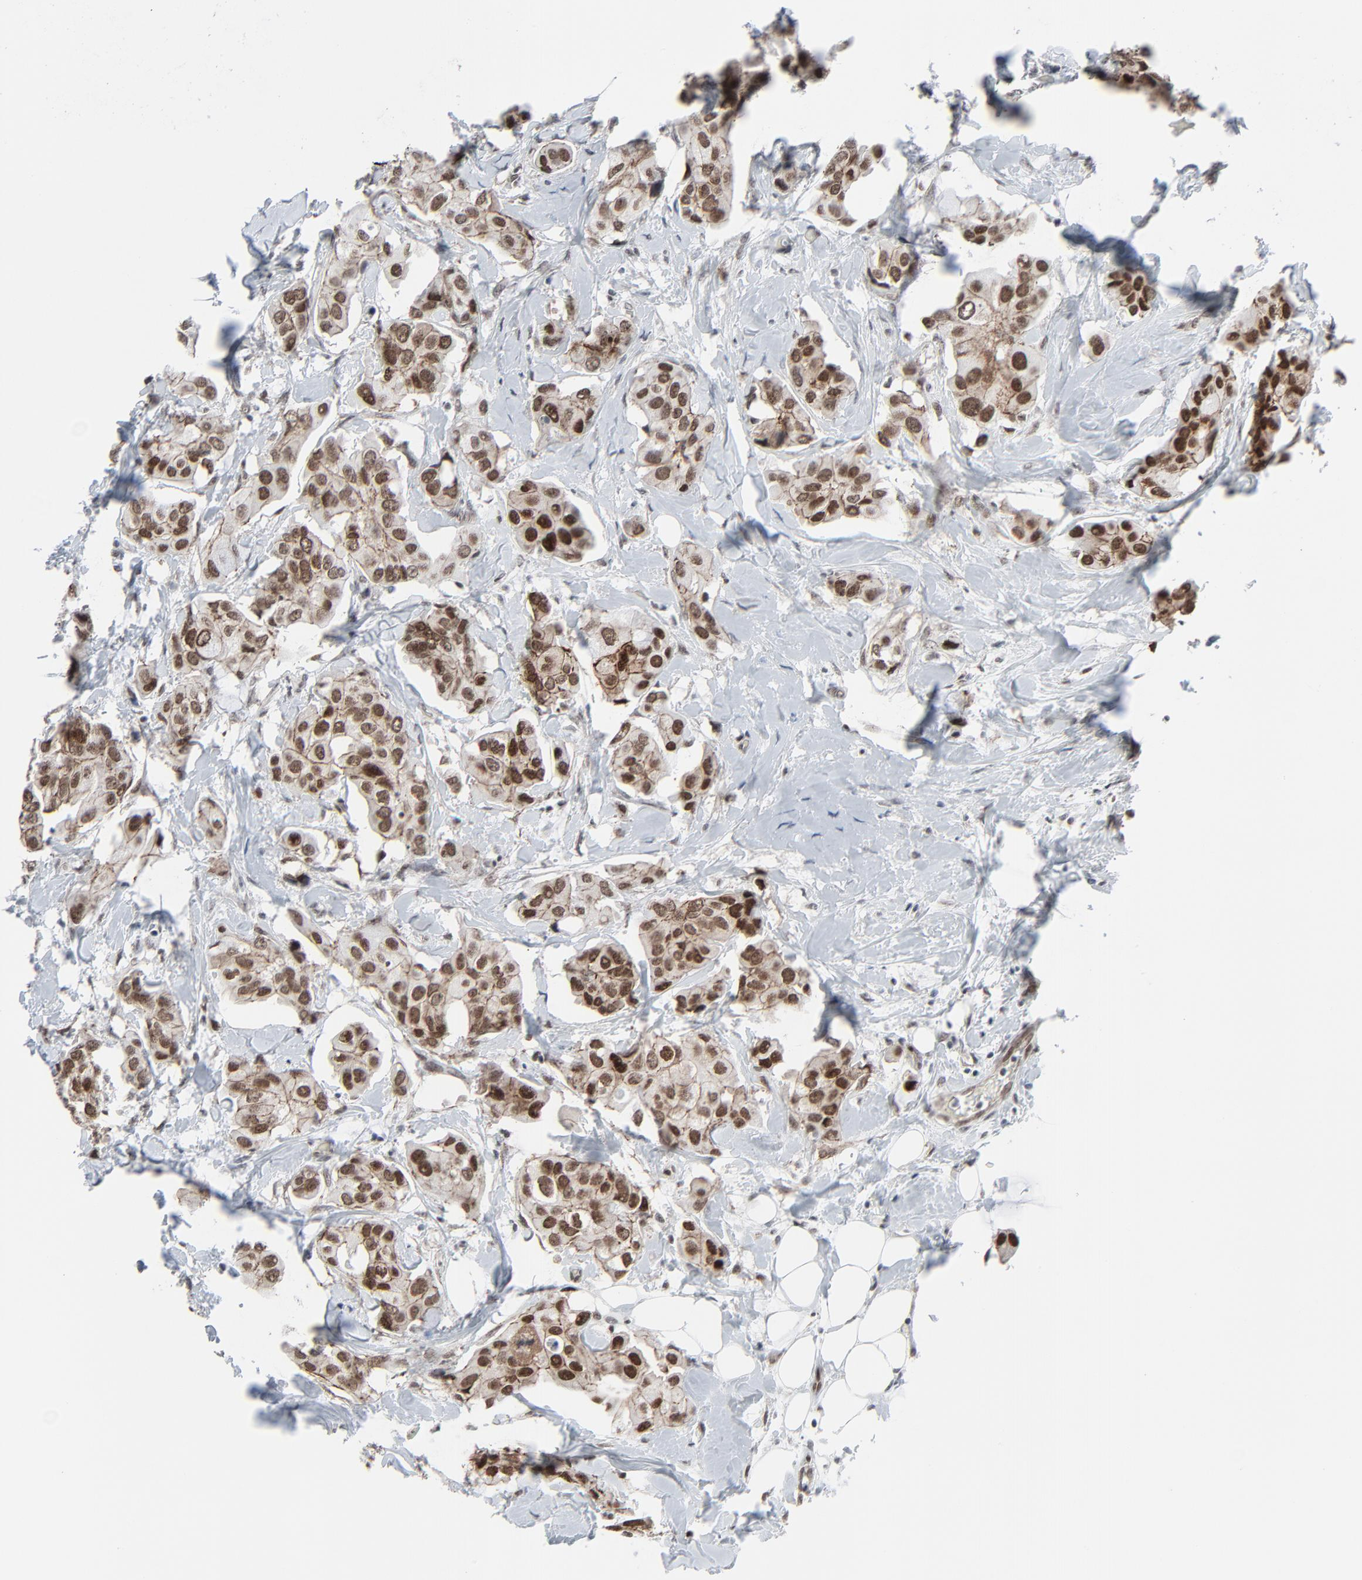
{"staining": {"intensity": "moderate", "quantity": ">75%", "location": "nuclear"}, "tissue": "breast cancer", "cell_type": "Tumor cells", "image_type": "cancer", "snomed": [{"axis": "morphology", "description": "Duct carcinoma"}, {"axis": "topography", "description": "Breast"}], "caption": "Tumor cells display medium levels of moderate nuclear positivity in about >75% of cells in breast cancer (infiltrating ductal carcinoma). (brown staining indicates protein expression, while blue staining denotes nuclei).", "gene": "FBXO28", "patient": {"sex": "female", "age": 40}}